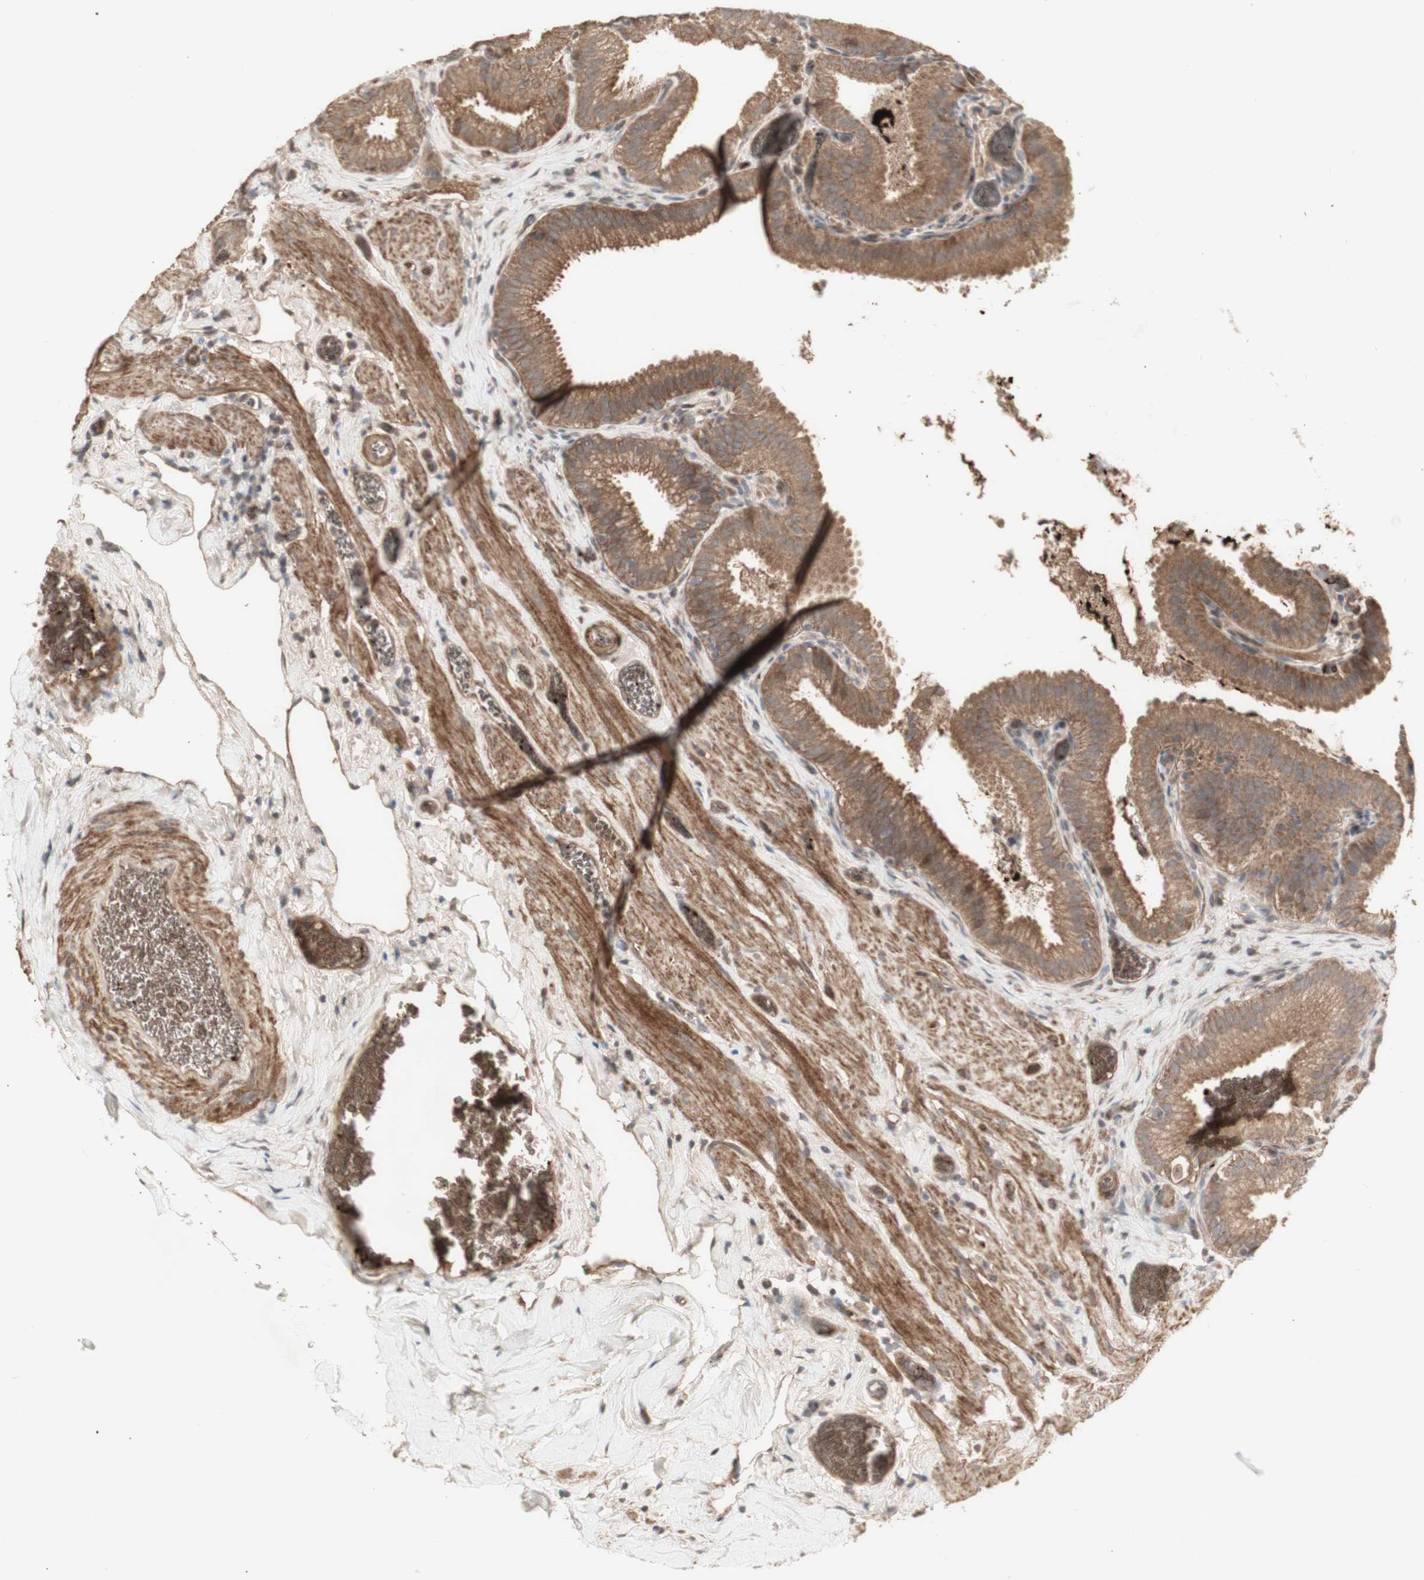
{"staining": {"intensity": "moderate", "quantity": ">75%", "location": "cytoplasmic/membranous"}, "tissue": "gallbladder", "cell_type": "Glandular cells", "image_type": "normal", "snomed": [{"axis": "morphology", "description": "Normal tissue, NOS"}, {"axis": "topography", "description": "Gallbladder"}], "caption": "A brown stain labels moderate cytoplasmic/membranous expression of a protein in glandular cells of benign gallbladder. The protein of interest is shown in brown color, while the nuclei are stained blue.", "gene": "ALOX12", "patient": {"sex": "male", "age": 54}}